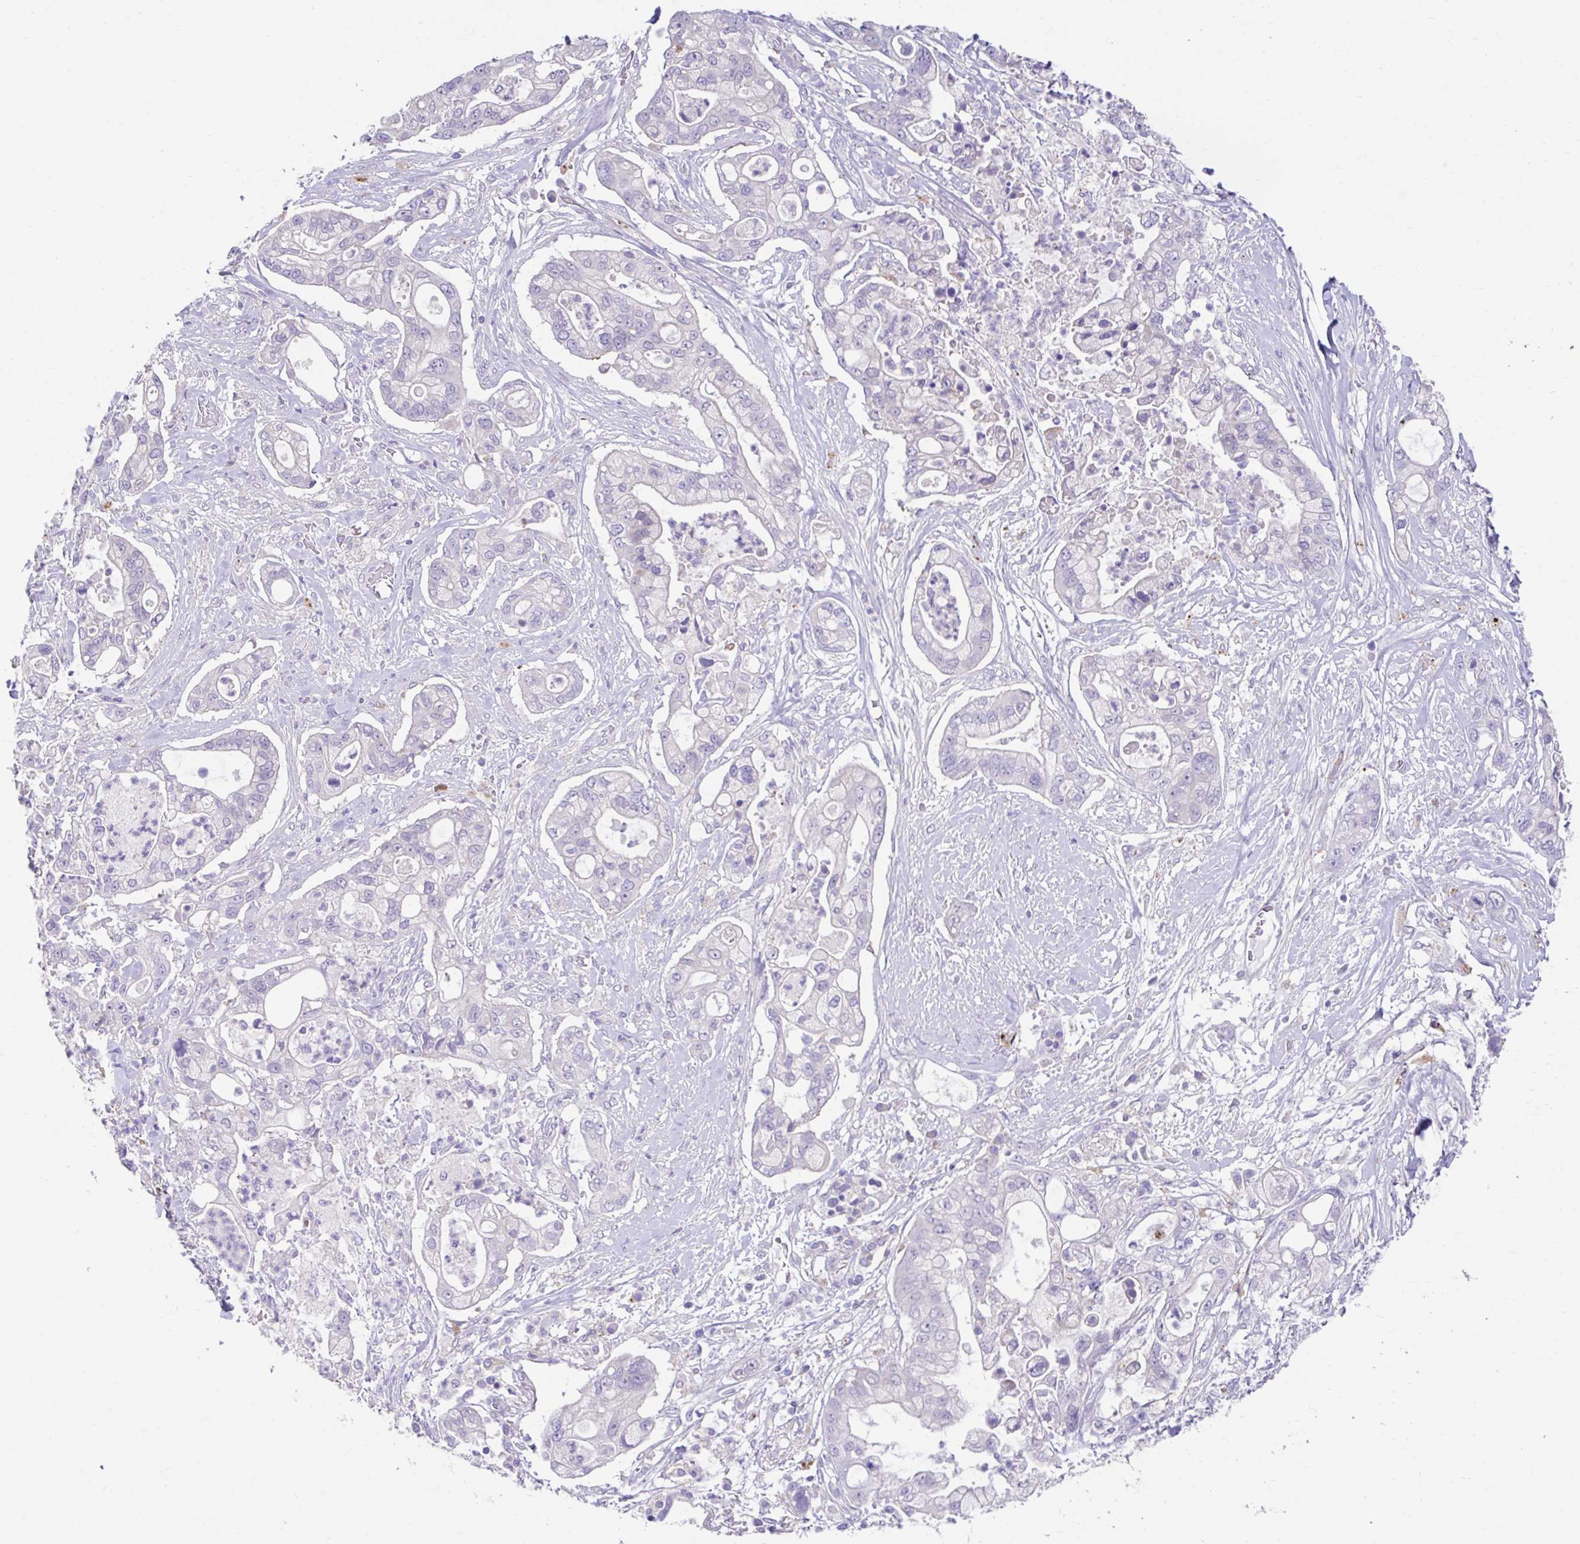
{"staining": {"intensity": "negative", "quantity": "none", "location": "none"}, "tissue": "pancreatic cancer", "cell_type": "Tumor cells", "image_type": "cancer", "snomed": [{"axis": "morphology", "description": "Adenocarcinoma, NOS"}, {"axis": "topography", "description": "Pancreas"}], "caption": "DAB immunohistochemical staining of human pancreatic adenocarcinoma displays no significant staining in tumor cells.", "gene": "ZNF33A", "patient": {"sex": "female", "age": 69}}